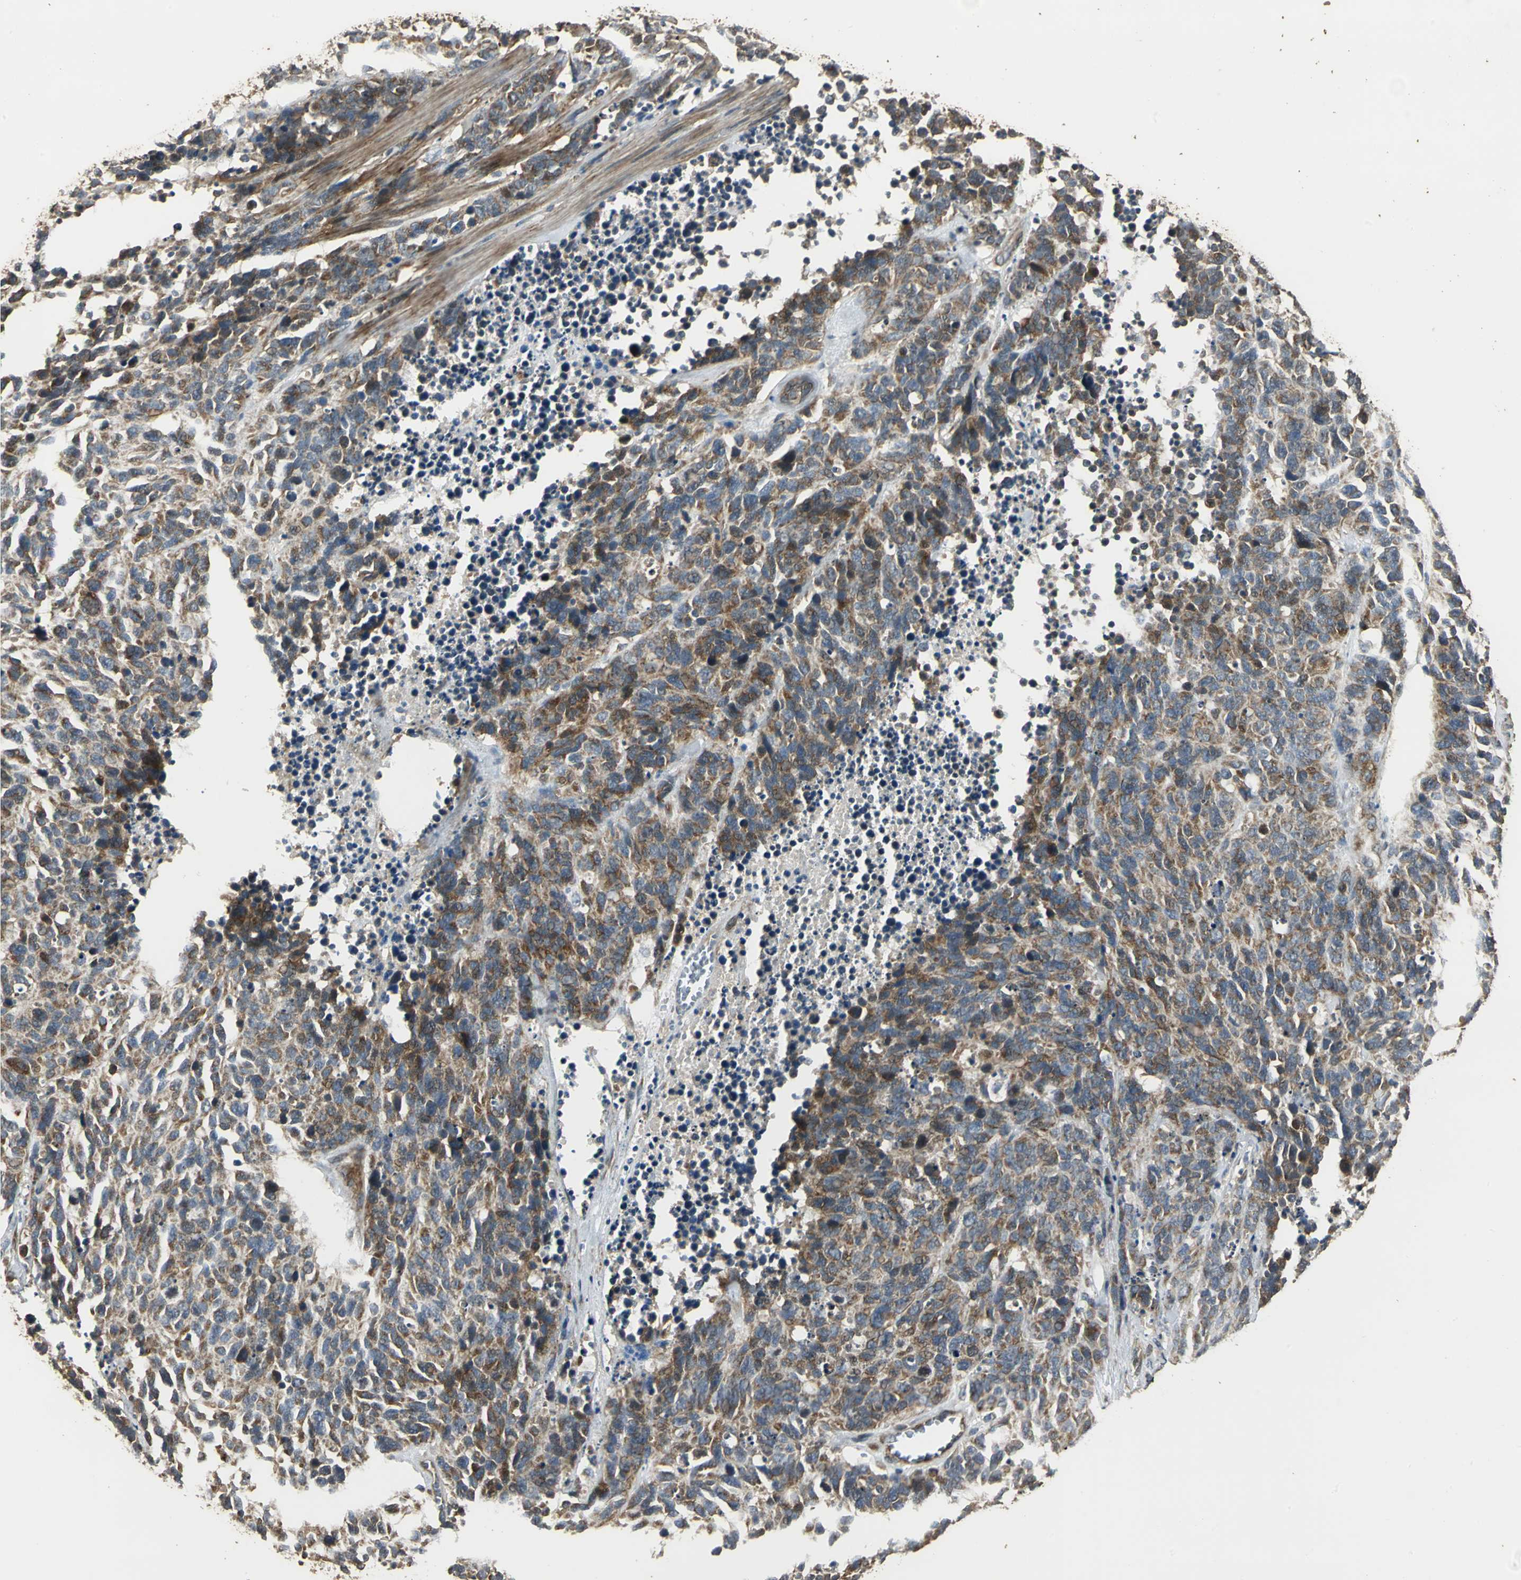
{"staining": {"intensity": "strong", "quantity": ">75%", "location": "cytoplasmic/membranous"}, "tissue": "lung cancer", "cell_type": "Tumor cells", "image_type": "cancer", "snomed": [{"axis": "morphology", "description": "Neoplasm, malignant, NOS"}, {"axis": "topography", "description": "Lung"}], "caption": "Immunohistochemistry (IHC) photomicrograph of neoplastic tissue: human lung cancer (malignant neoplasm) stained using immunohistochemistry (IHC) displays high levels of strong protein expression localized specifically in the cytoplasmic/membranous of tumor cells, appearing as a cytoplasmic/membranous brown color.", "gene": "KANK1", "patient": {"sex": "female", "age": 58}}